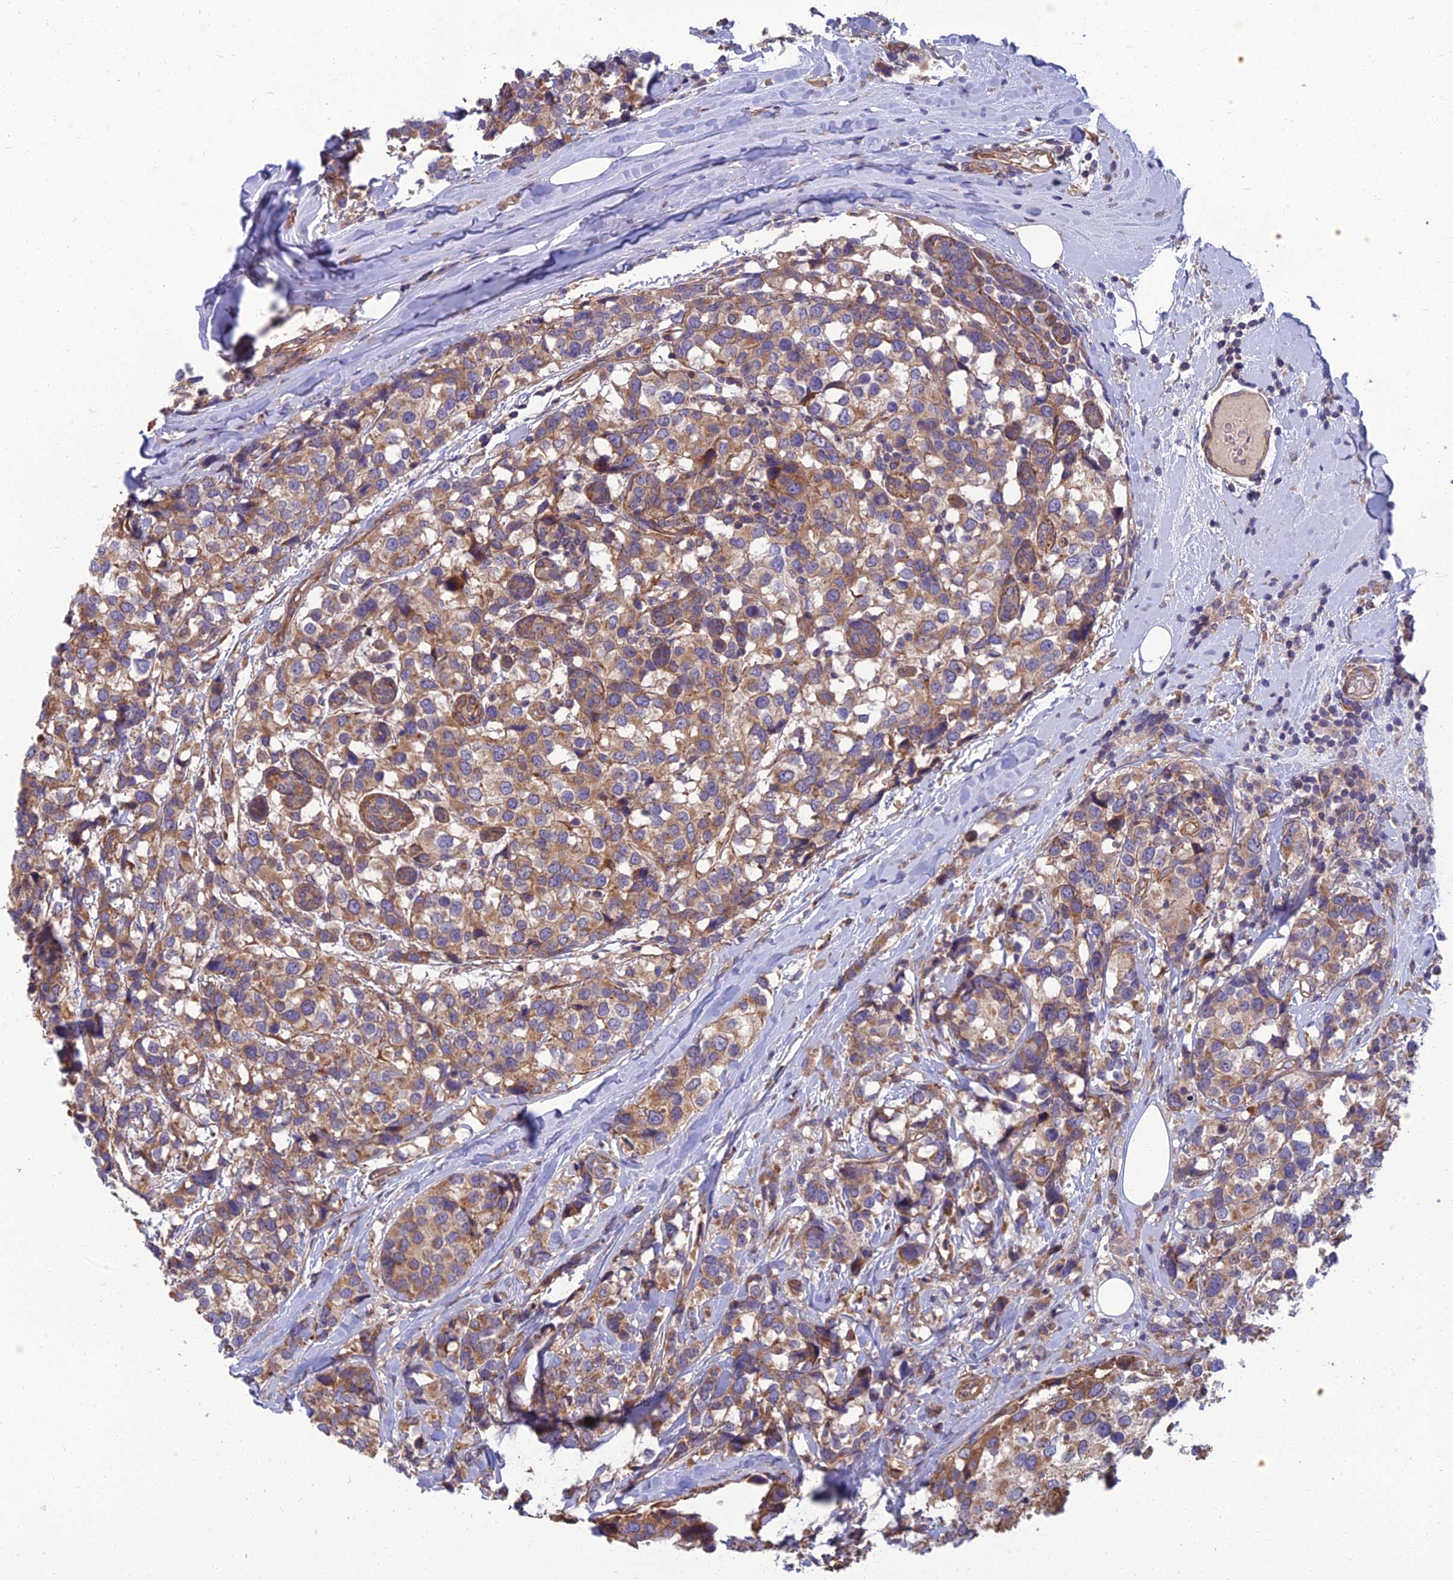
{"staining": {"intensity": "moderate", "quantity": ">75%", "location": "cytoplasmic/membranous"}, "tissue": "breast cancer", "cell_type": "Tumor cells", "image_type": "cancer", "snomed": [{"axis": "morphology", "description": "Lobular carcinoma"}, {"axis": "topography", "description": "Breast"}], "caption": "Moderate cytoplasmic/membranous expression is seen in about >75% of tumor cells in breast cancer (lobular carcinoma). The staining was performed using DAB (3,3'-diaminobenzidine) to visualize the protein expression in brown, while the nuclei were stained in blue with hematoxylin (Magnification: 20x).", "gene": "WDR24", "patient": {"sex": "female", "age": 59}}